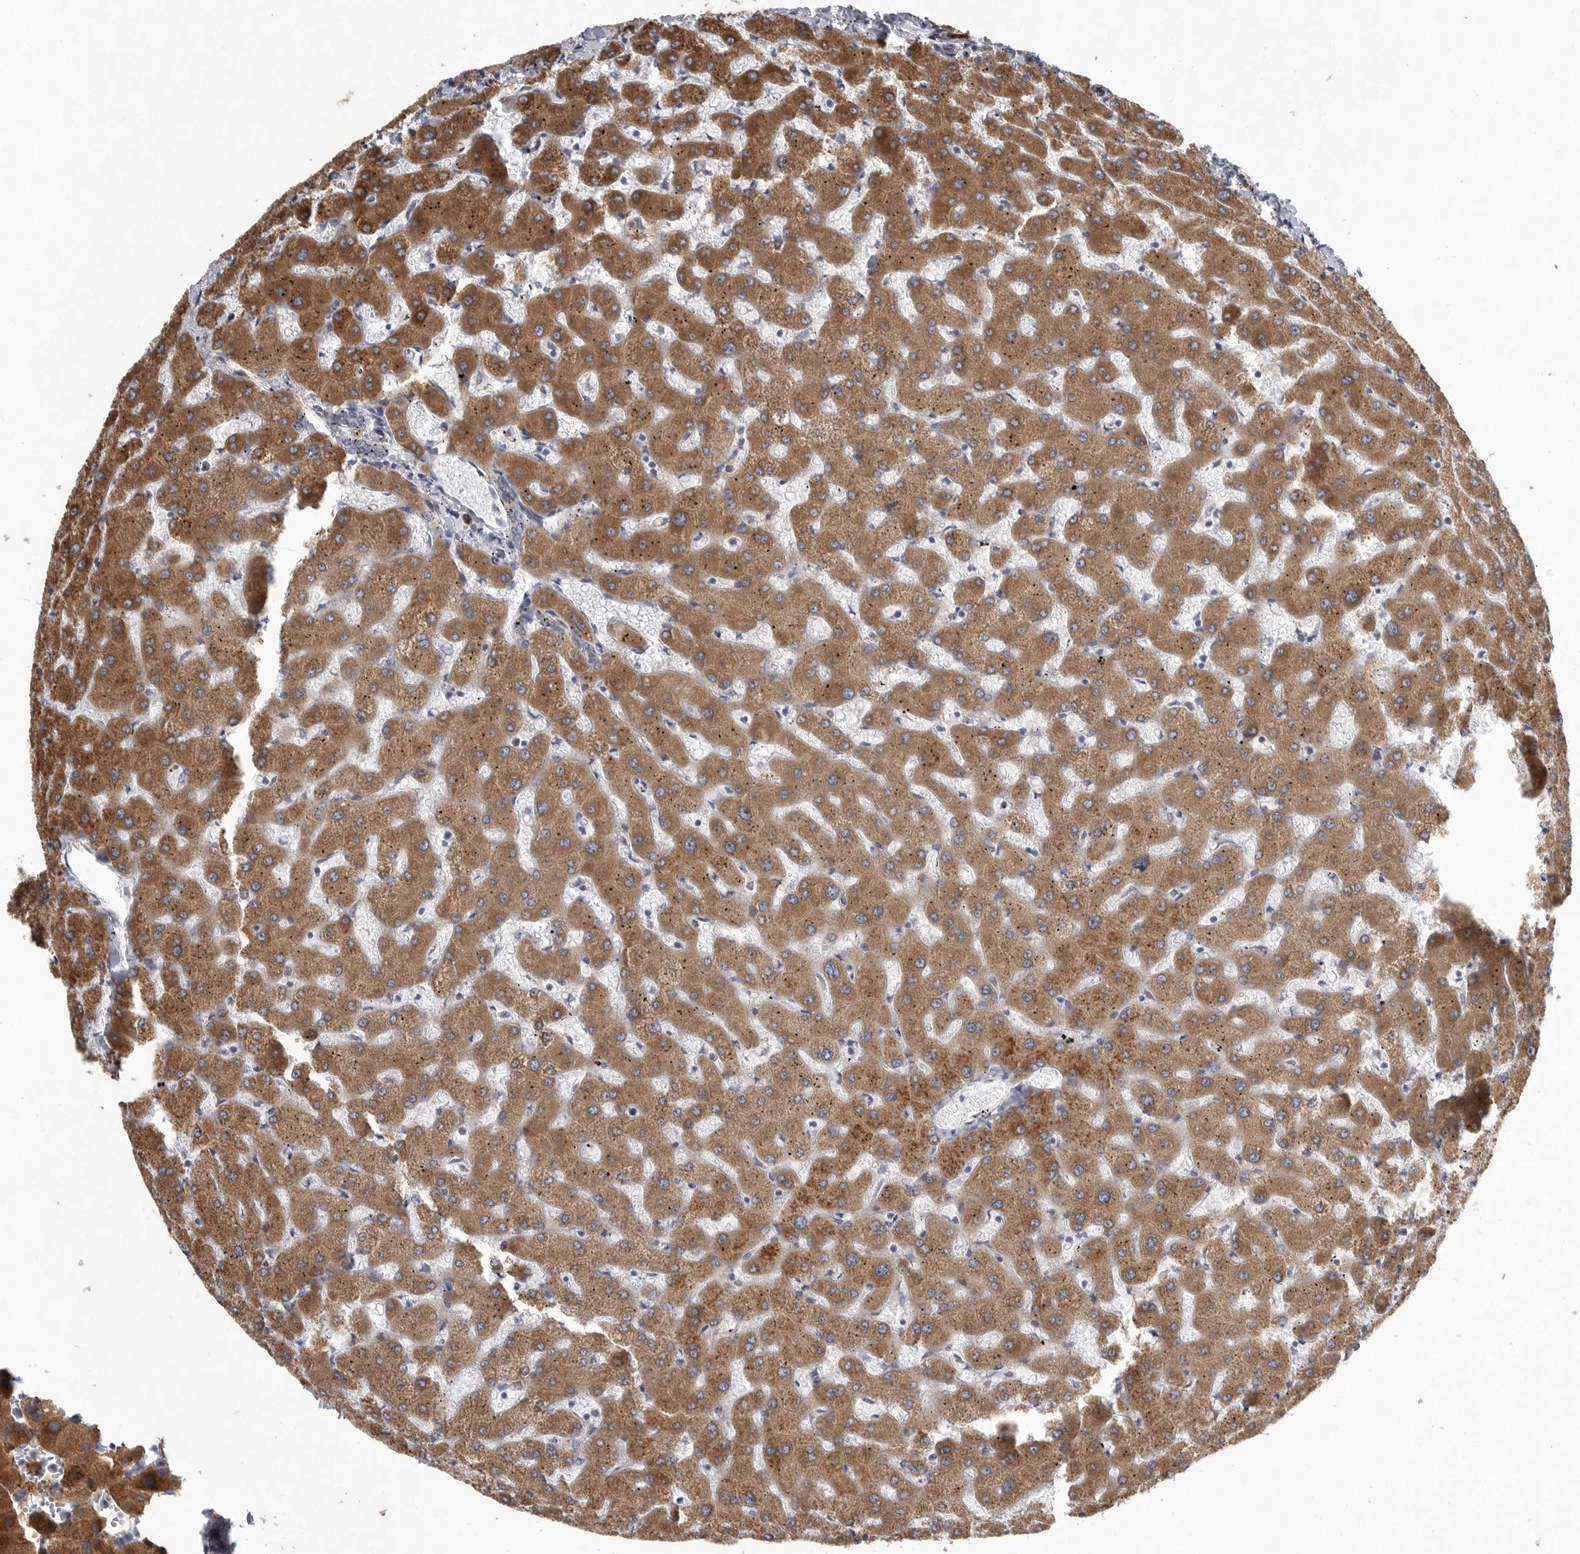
{"staining": {"intensity": "negative", "quantity": "none", "location": "none"}, "tissue": "liver", "cell_type": "Cholangiocytes", "image_type": "normal", "snomed": [{"axis": "morphology", "description": "Normal tissue, NOS"}, {"axis": "topography", "description": "Liver"}], "caption": "Immunohistochemistry photomicrograph of normal liver: liver stained with DAB (3,3'-diaminobenzidine) displays no significant protein staining in cholangiocytes. (DAB immunohistochemistry with hematoxylin counter stain).", "gene": "MINPP1", "patient": {"sex": "female", "age": 63}}